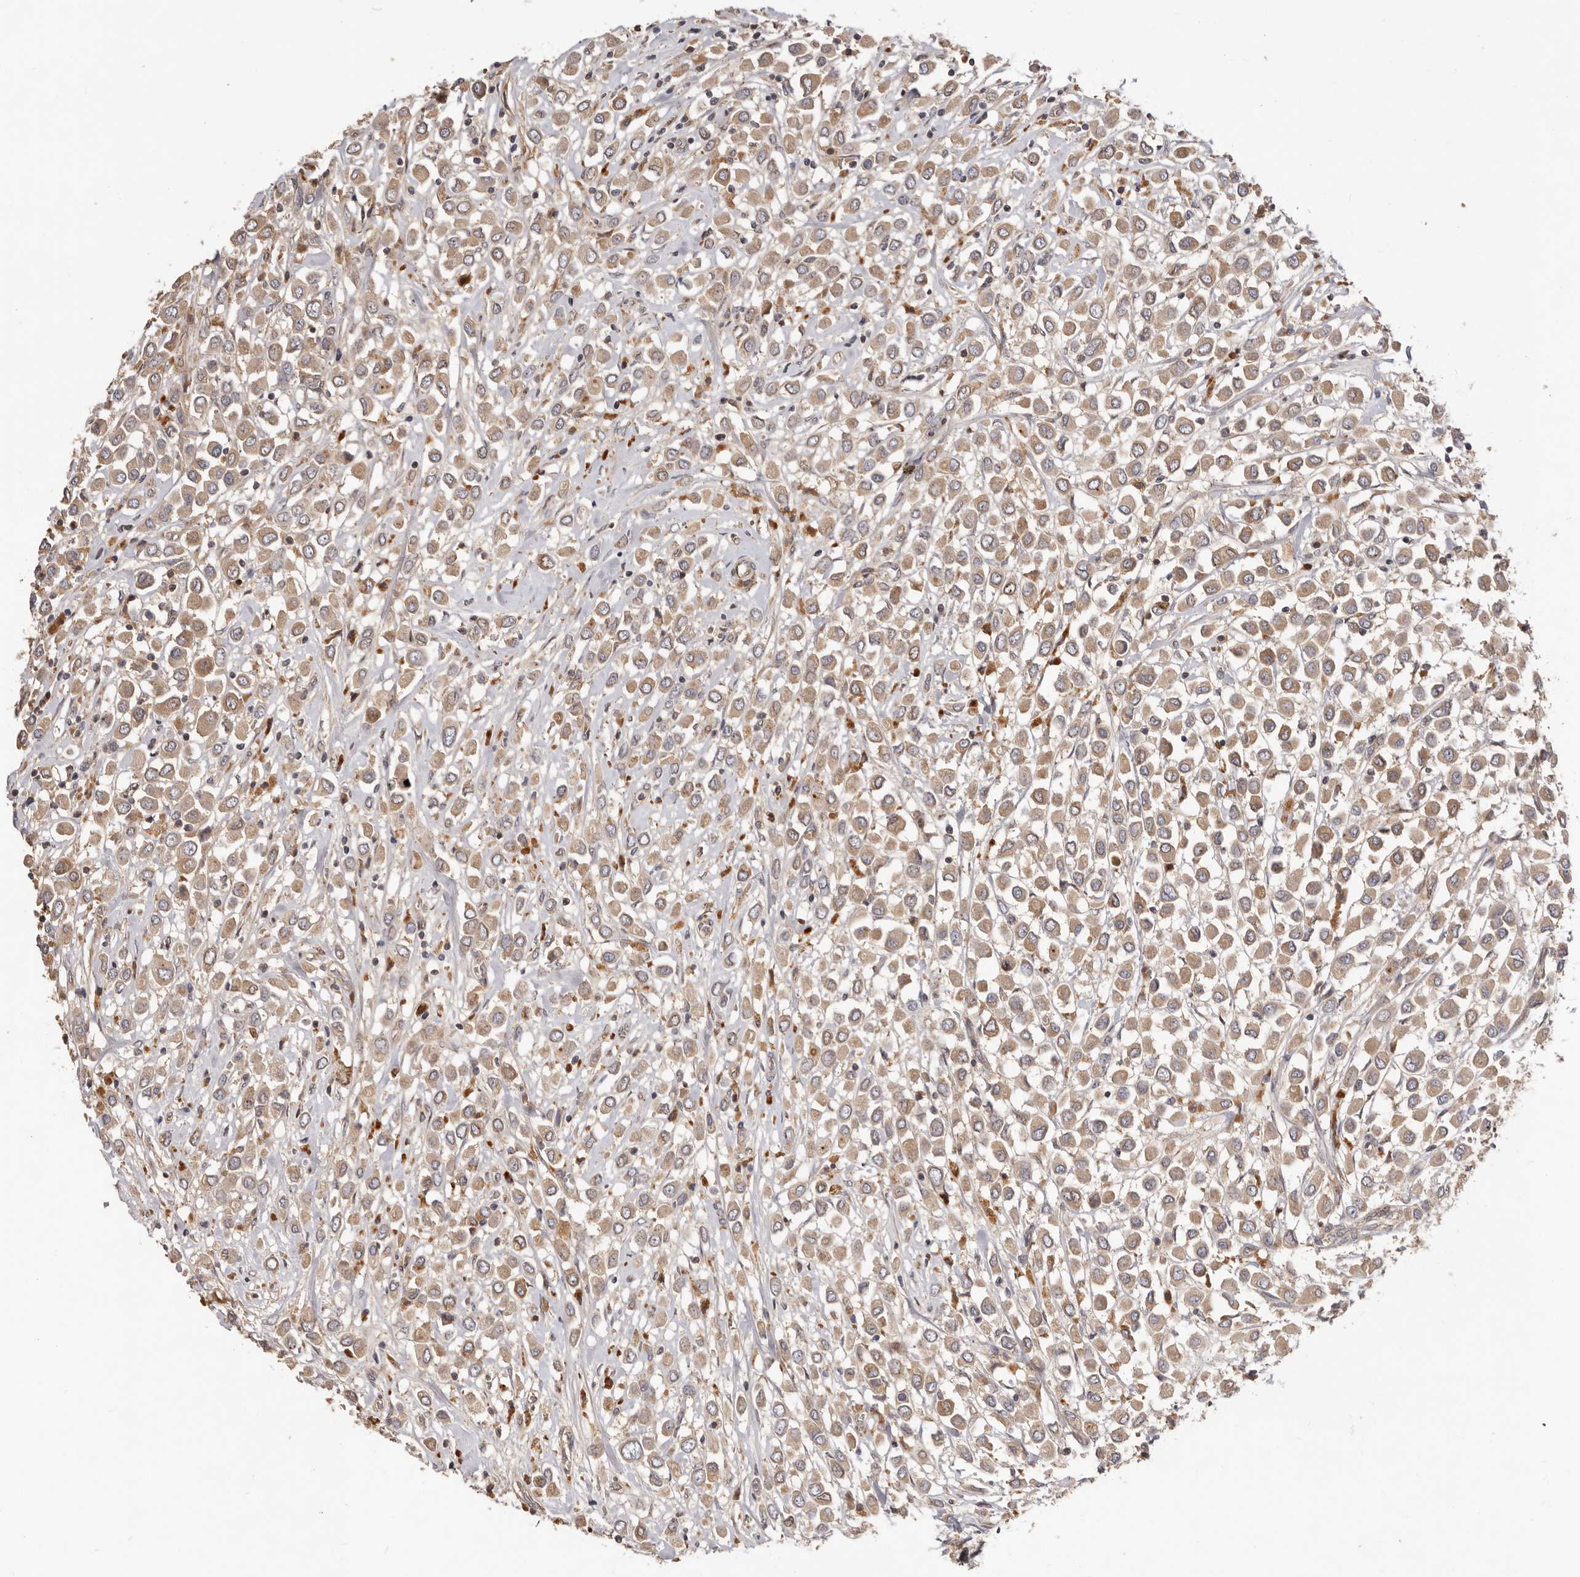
{"staining": {"intensity": "moderate", "quantity": ">75%", "location": "cytoplasmic/membranous"}, "tissue": "breast cancer", "cell_type": "Tumor cells", "image_type": "cancer", "snomed": [{"axis": "morphology", "description": "Duct carcinoma"}, {"axis": "topography", "description": "Breast"}], "caption": "Brown immunohistochemical staining in human infiltrating ductal carcinoma (breast) reveals moderate cytoplasmic/membranous staining in approximately >75% of tumor cells. The staining was performed using DAB, with brown indicating positive protein expression. Nuclei are stained blue with hematoxylin.", "gene": "DOP1A", "patient": {"sex": "female", "age": 61}}